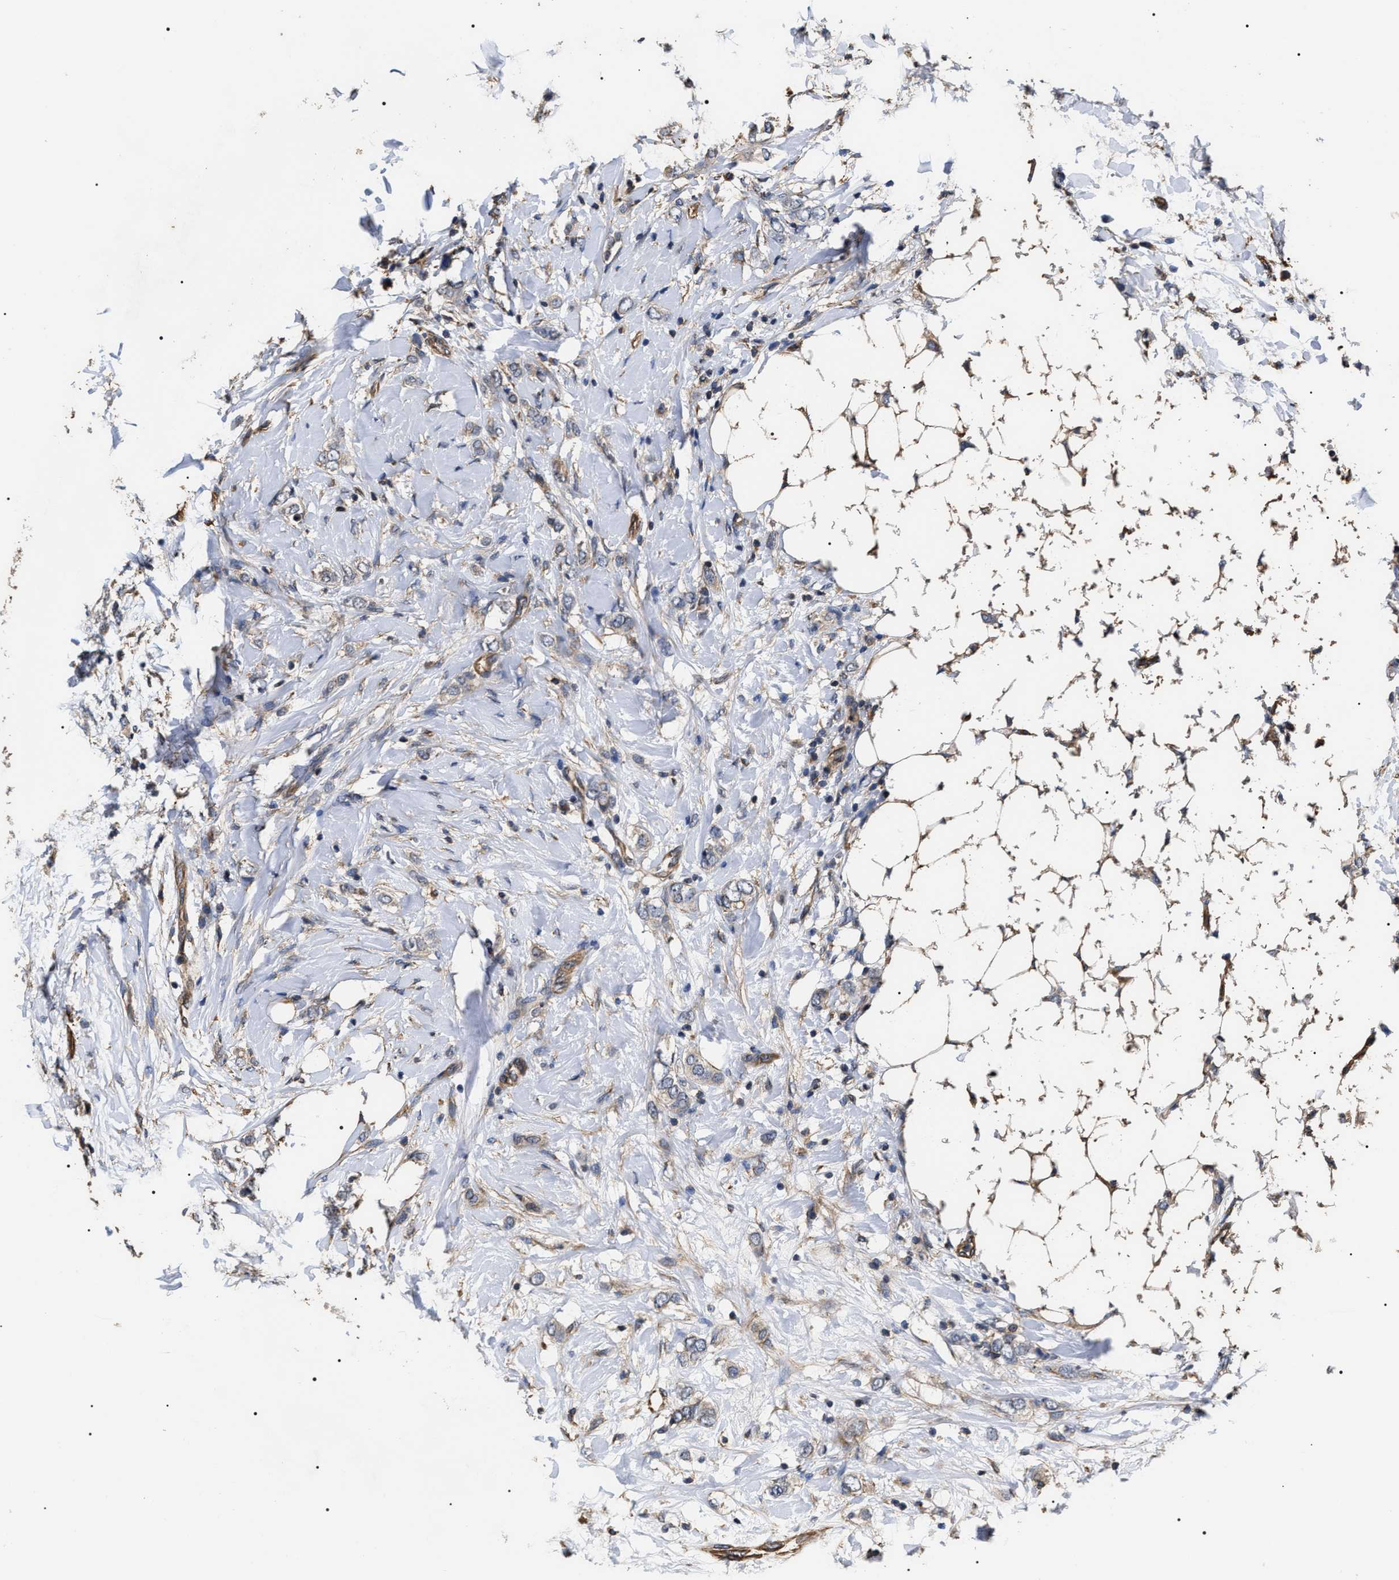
{"staining": {"intensity": "negative", "quantity": "none", "location": "none"}, "tissue": "breast cancer", "cell_type": "Tumor cells", "image_type": "cancer", "snomed": [{"axis": "morphology", "description": "Normal tissue, NOS"}, {"axis": "morphology", "description": "Lobular carcinoma"}, {"axis": "topography", "description": "Breast"}], "caption": "Tumor cells are negative for protein expression in human breast lobular carcinoma.", "gene": "TSPAN33", "patient": {"sex": "female", "age": 47}}